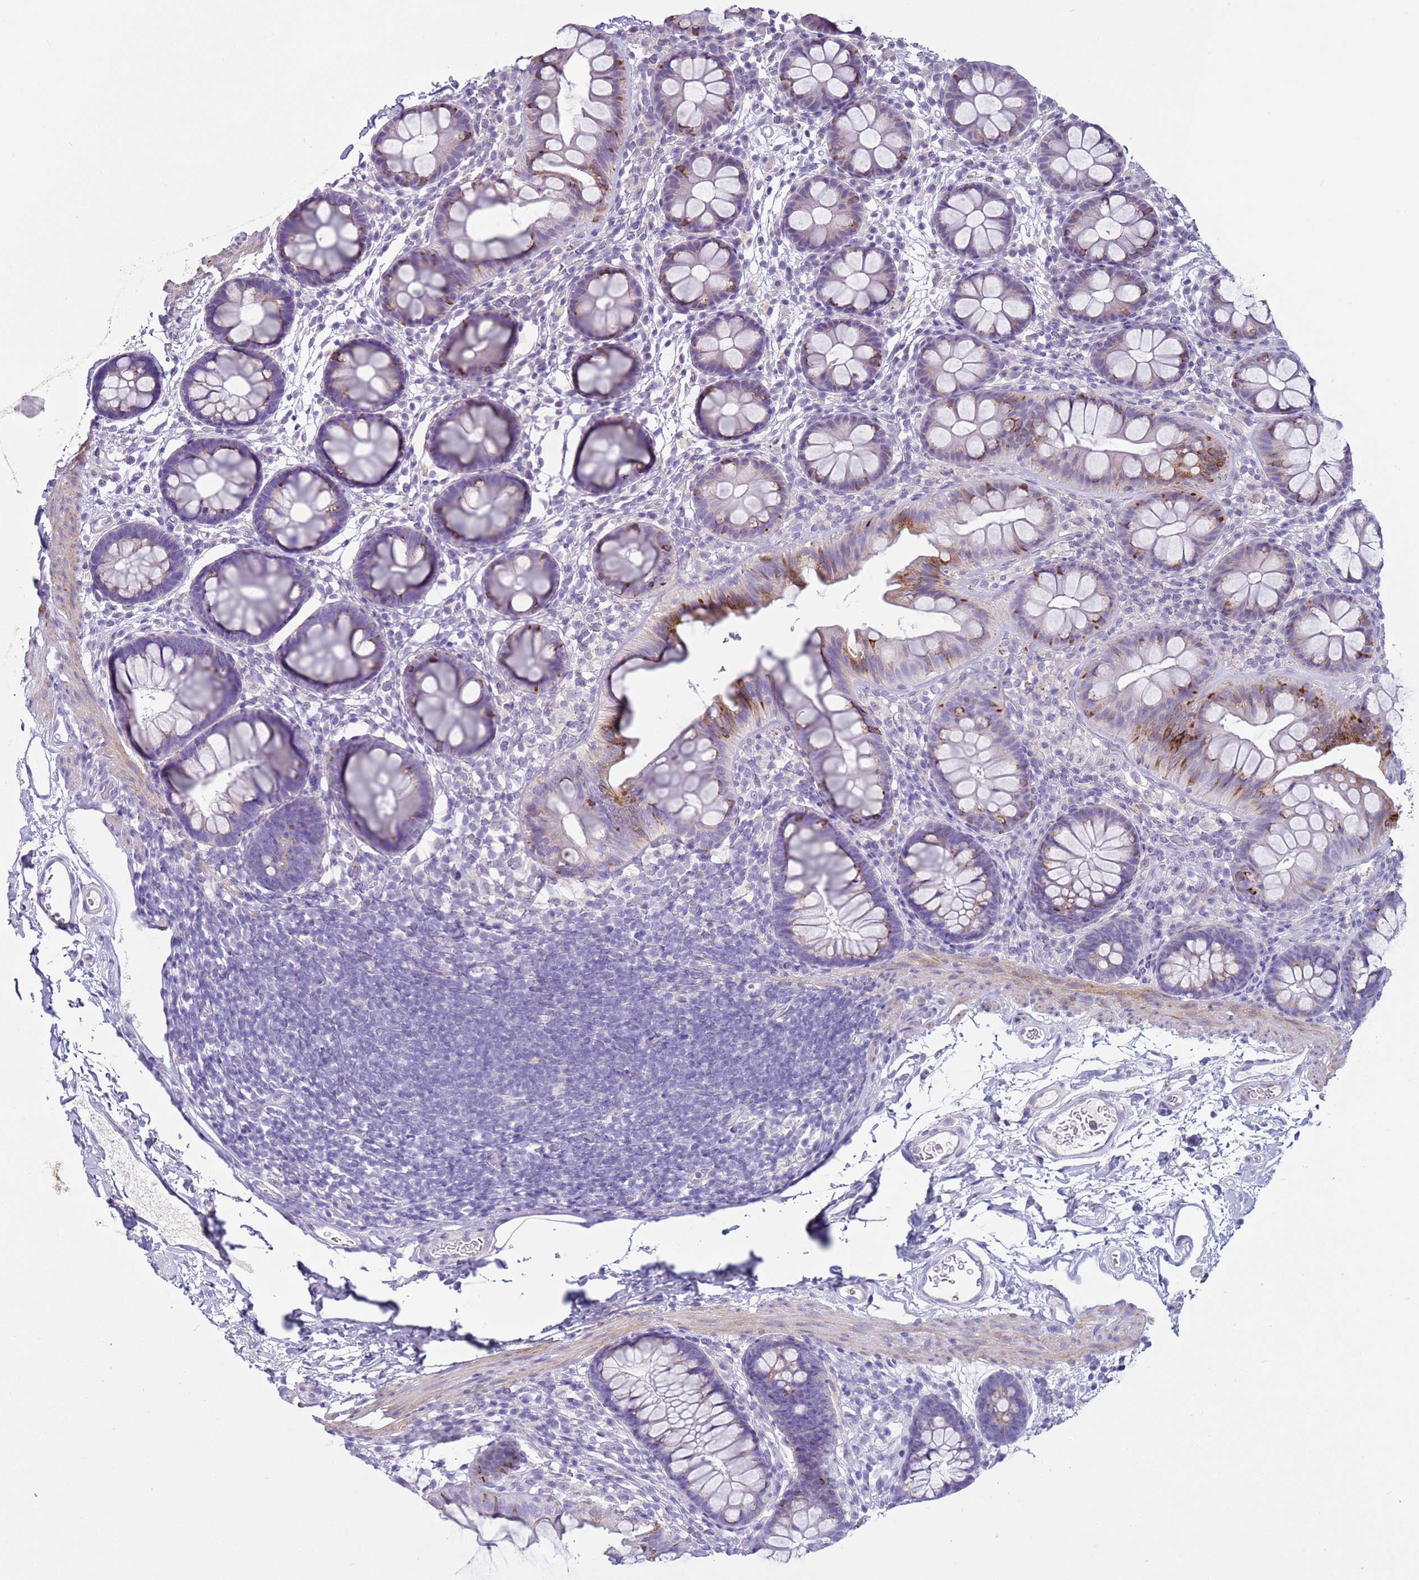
{"staining": {"intensity": "negative", "quantity": "none", "location": "none"}, "tissue": "colon", "cell_type": "Endothelial cells", "image_type": "normal", "snomed": [{"axis": "morphology", "description": "Normal tissue, NOS"}, {"axis": "topography", "description": "Colon"}], "caption": "This is an immunohistochemistry (IHC) histopathology image of unremarkable colon. There is no staining in endothelial cells.", "gene": "NPAP1", "patient": {"sex": "female", "age": 62}}